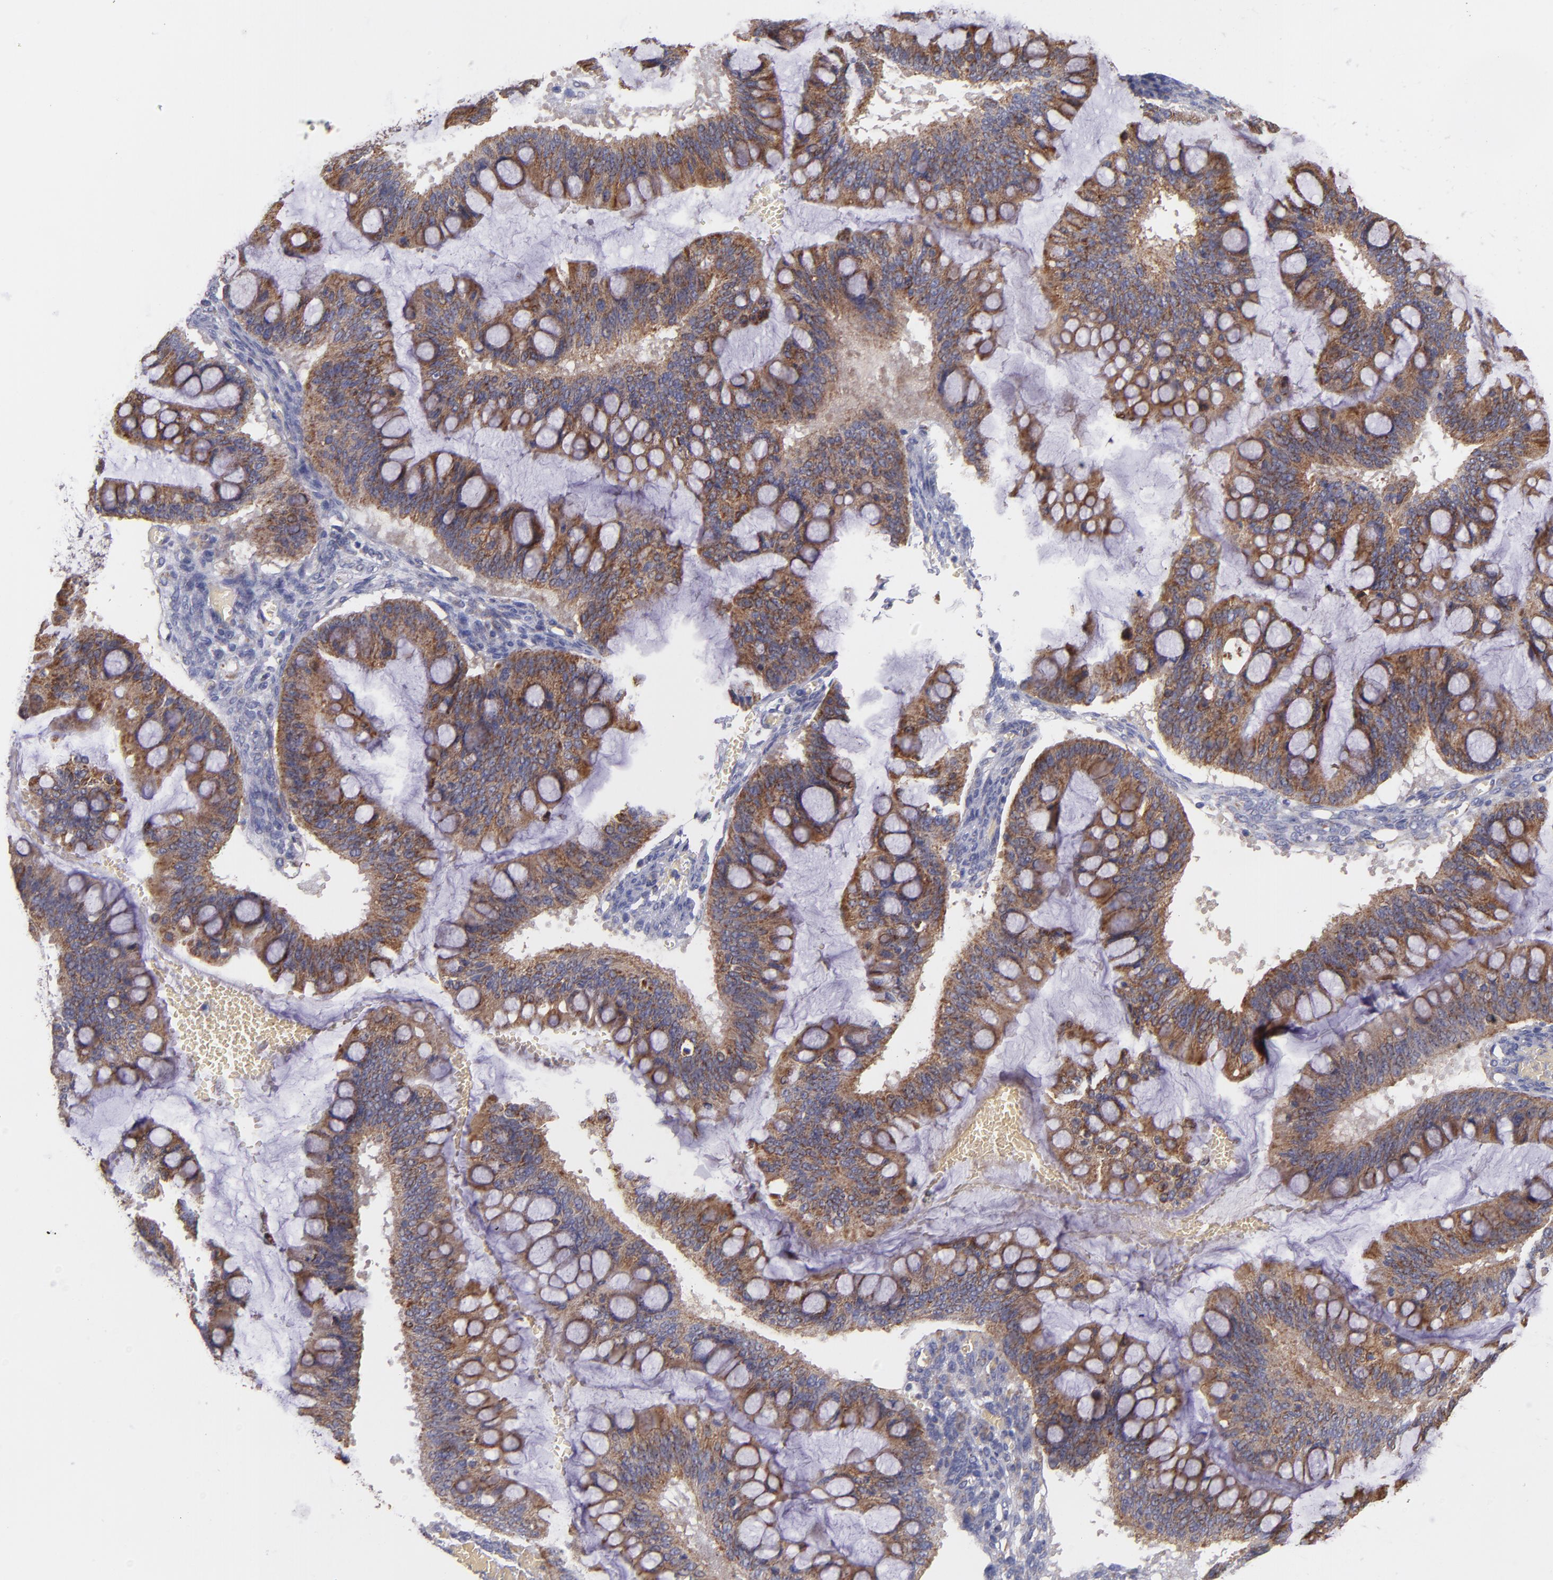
{"staining": {"intensity": "moderate", "quantity": ">75%", "location": "cytoplasmic/membranous"}, "tissue": "ovarian cancer", "cell_type": "Tumor cells", "image_type": "cancer", "snomed": [{"axis": "morphology", "description": "Cystadenocarcinoma, mucinous, NOS"}, {"axis": "topography", "description": "Ovary"}], "caption": "Tumor cells exhibit medium levels of moderate cytoplasmic/membranous positivity in about >75% of cells in ovarian mucinous cystadenocarcinoma.", "gene": "CLTA", "patient": {"sex": "female", "age": 73}}